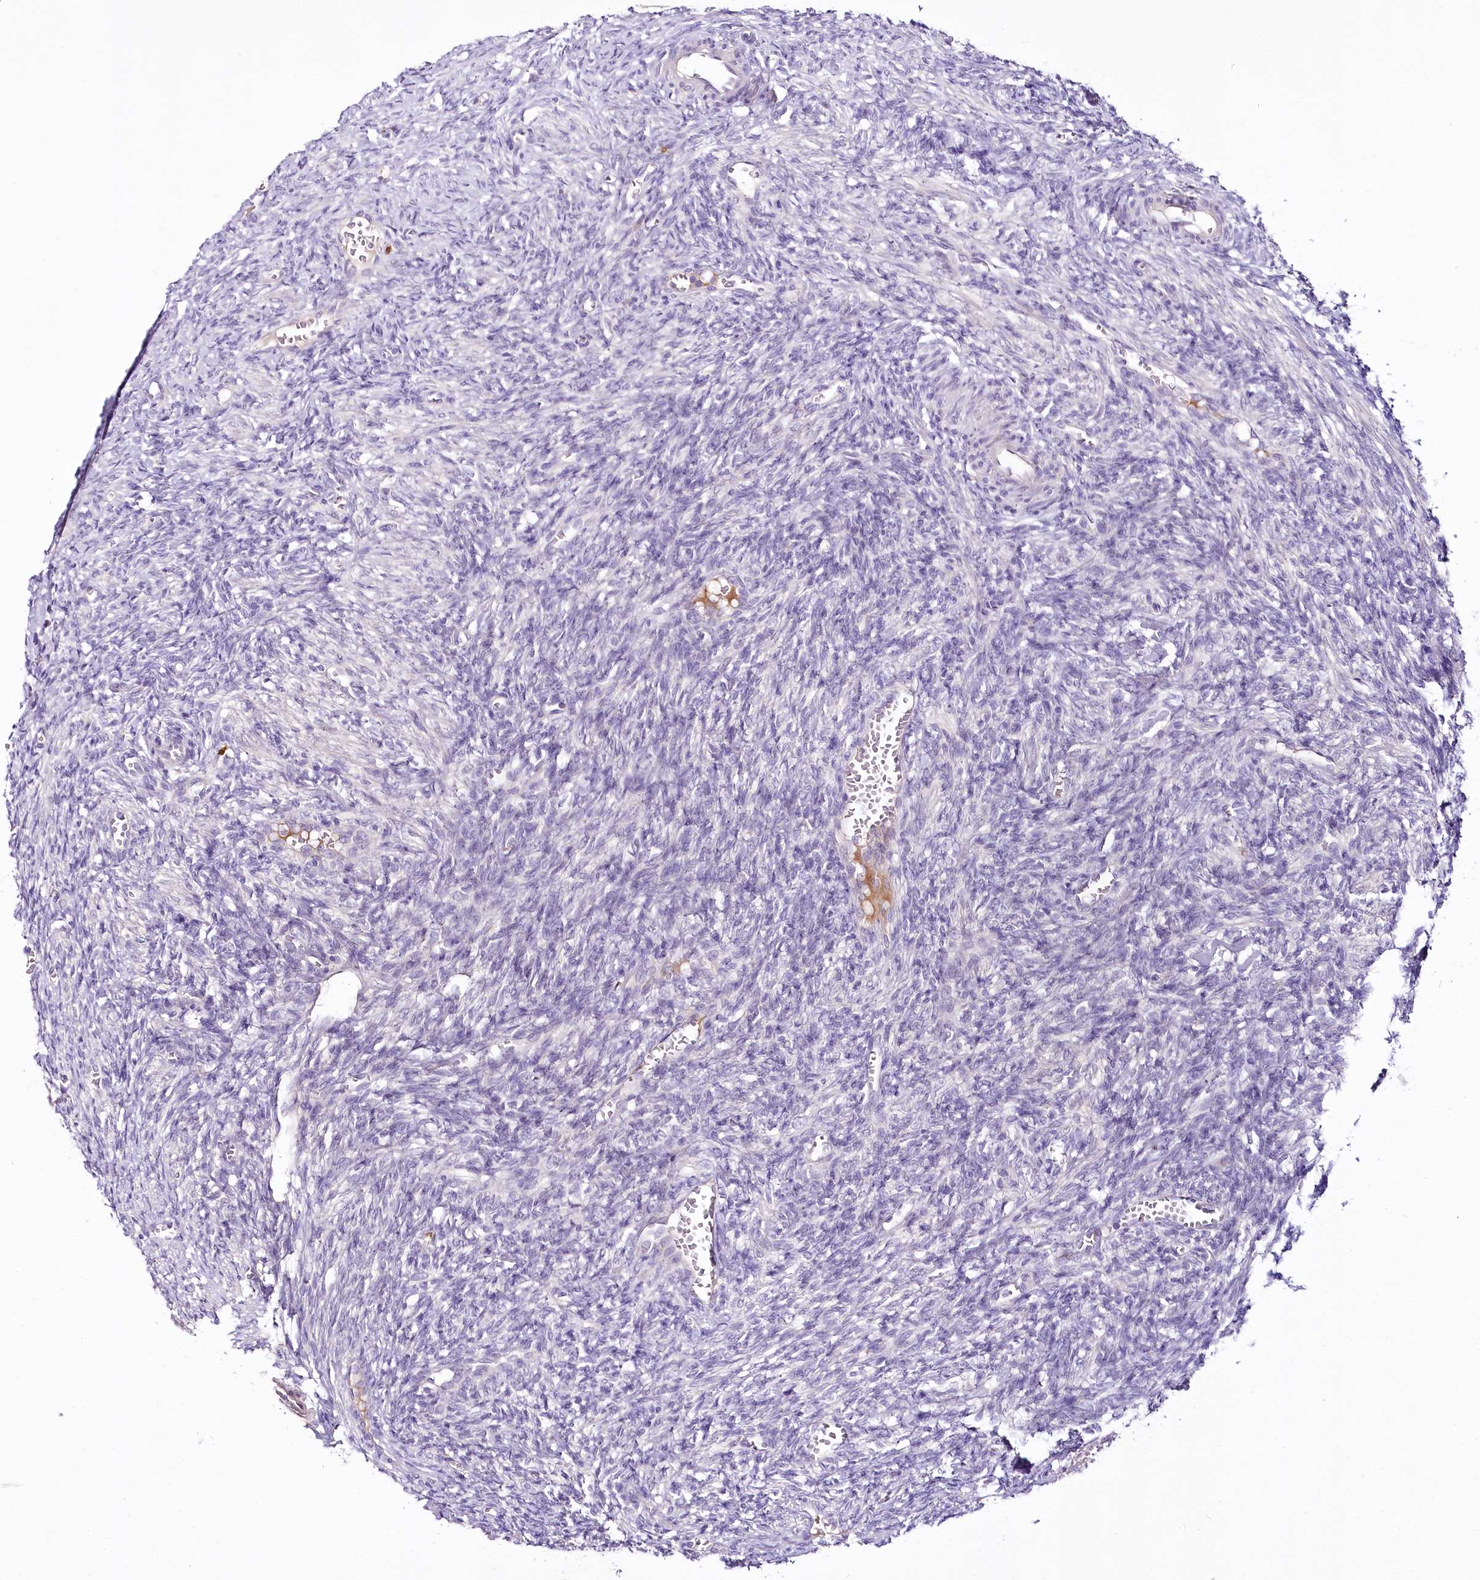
{"staining": {"intensity": "negative", "quantity": "none", "location": "none"}, "tissue": "ovary", "cell_type": "Ovarian stroma cells", "image_type": "normal", "snomed": [{"axis": "morphology", "description": "Normal tissue, NOS"}, {"axis": "topography", "description": "Ovary"}], "caption": "This micrograph is of benign ovary stained with IHC to label a protein in brown with the nuclei are counter-stained blue. There is no positivity in ovarian stroma cells.", "gene": "VWA5A", "patient": {"sex": "female", "age": 27}}